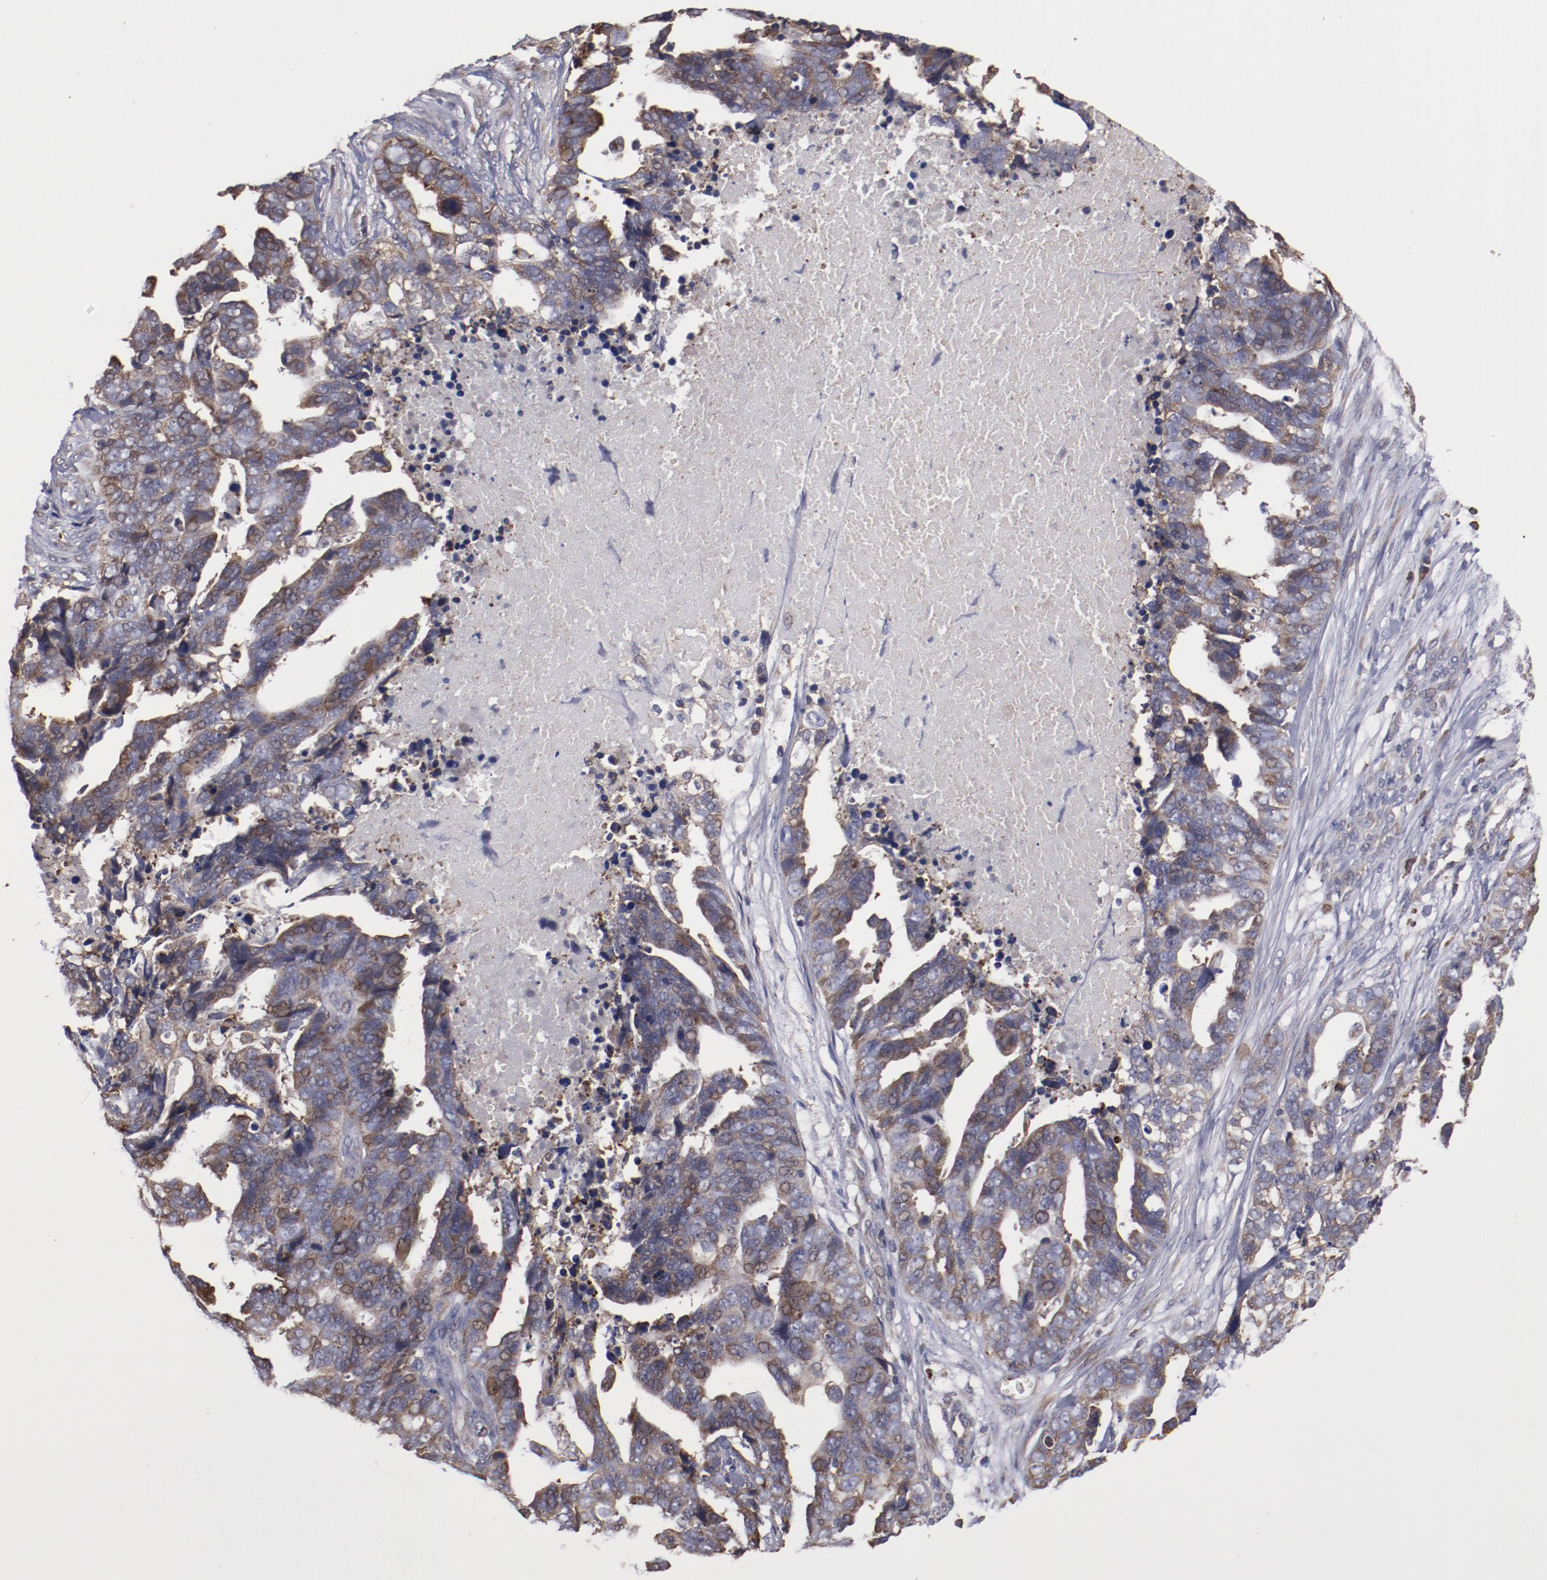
{"staining": {"intensity": "moderate", "quantity": "25%-75%", "location": "cytoplasmic/membranous"}, "tissue": "ovarian cancer", "cell_type": "Tumor cells", "image_type": "cancer", "snomed": [{"axis": "morphology", "description": "Normal tissue, NOS"}, {"axis": "morphology", "description": "Cystadenocarcinoma, serous, NOS"}, {"axis": "topography", "description": "Fallopian tube"}, {"axis": "topography", "description": "Ovary"}], "caption": "Protein analysis of ovarian cancer tissue reveals moderate cytoplasmic/membranous positivity in about 25%-75% of tumor cells. (DAB = brown stain, brightfield microscopy at high magnification).", "gene": "RPS4Y1", "patient": {"sex": "female", "age": 56}}